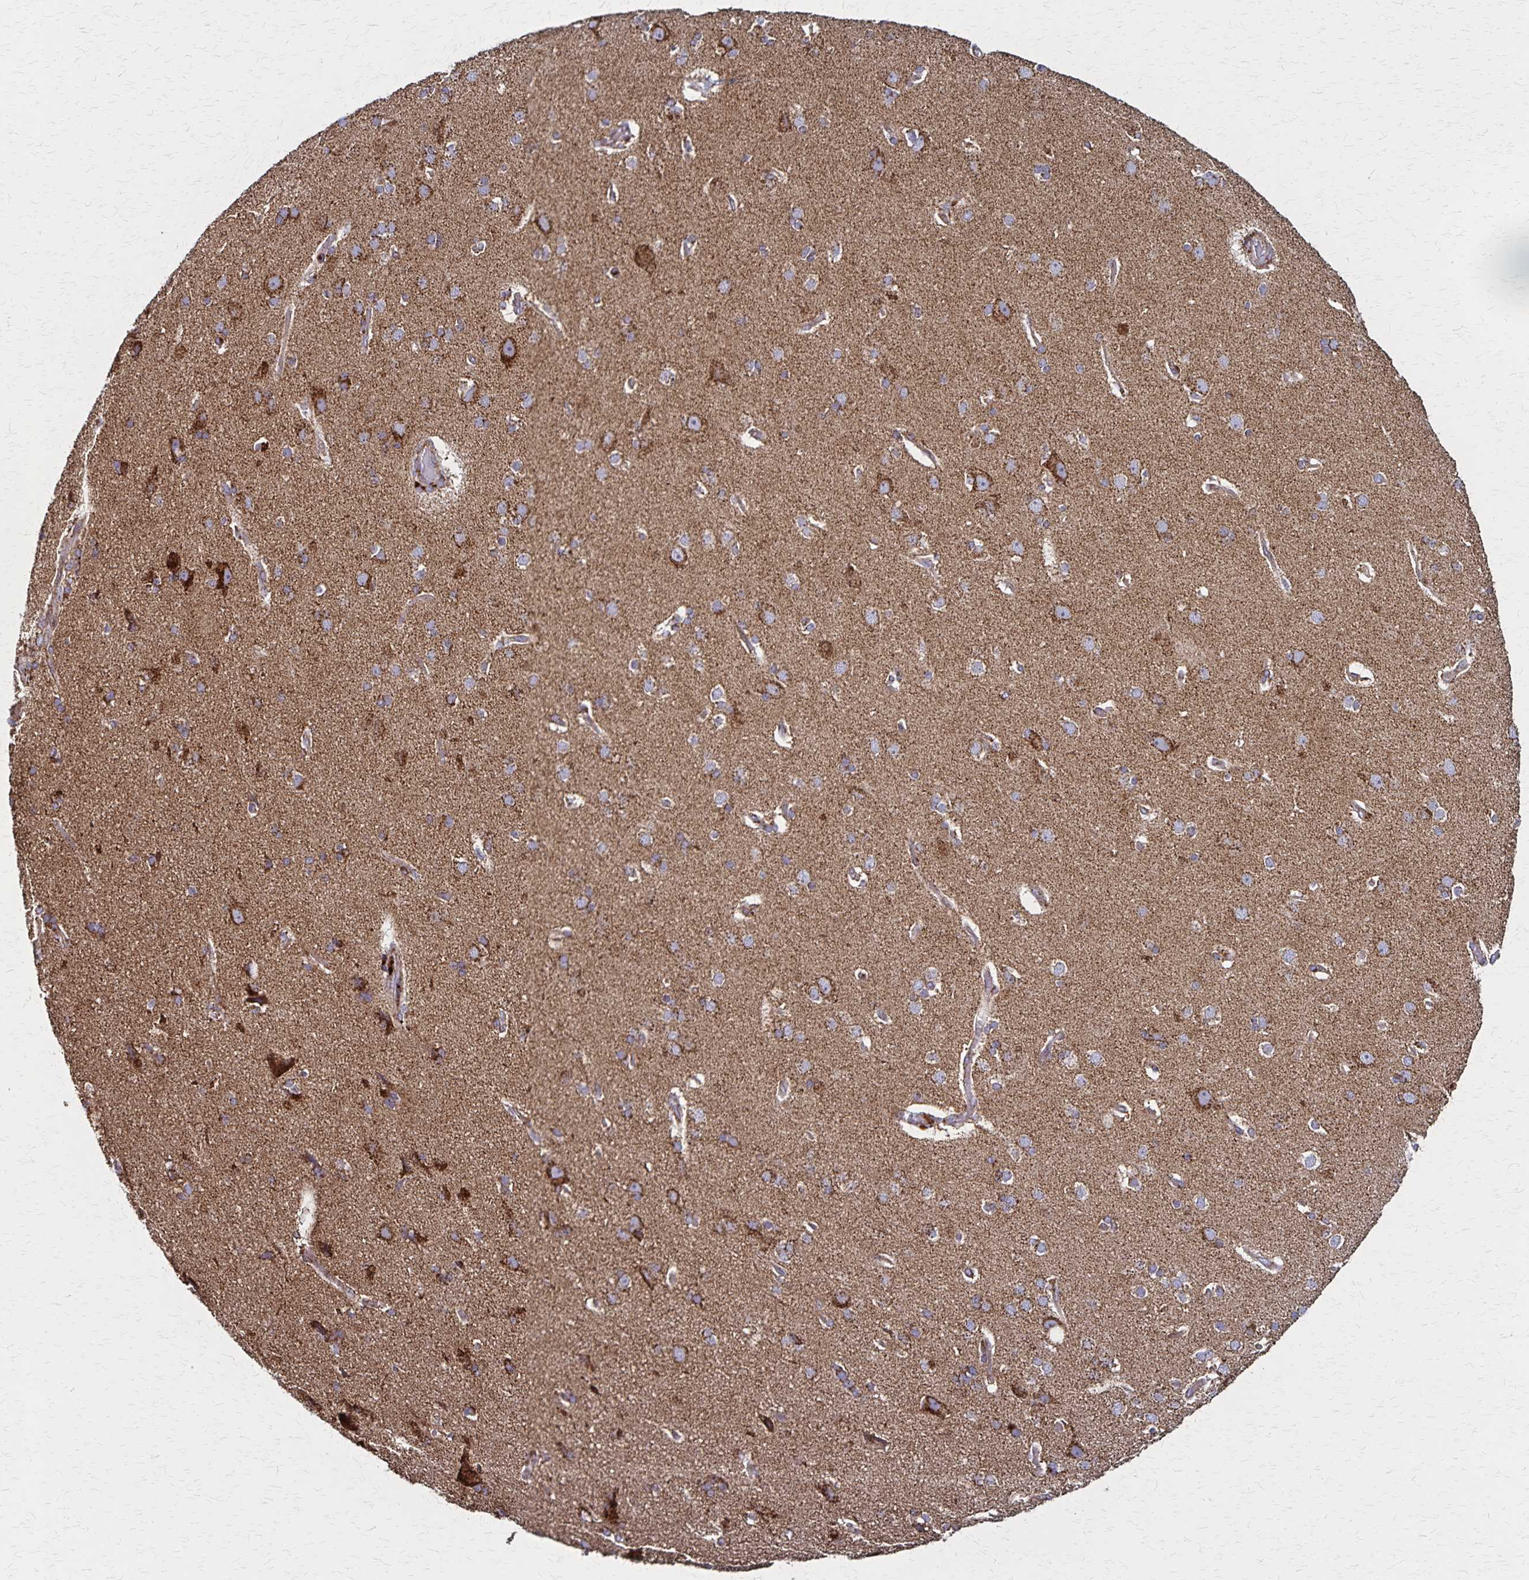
{"staining": {"intensity": "strong", "quantity": "<25%", "location": "cytoplasmic/membranous"}, "tissue": "cerebral cortex", "cell_type": "Endothelial cells", "image_type": "normal", "snomed": [{"axis": "morphology", "description": "Normal tissue, NOS"}, {"axis": "morphology", "description": "Glioma, malignant, High grade"}, {"axis": "topography", "description": "Cerebral cortex"}], "caption": "Immunohistochemistry (IHC) photomicrograph of benign cerebral cortex: human cerebral cortex stained using immunohistochemistry displays medium levels of strong protein expression localized specifically in the cytoplasmic/membranous of endothelial cells, appearing as a cytoplasmic/membranous brown color.", "gene": "NFS1", "patient": {"sex": "male", "age": 71}}